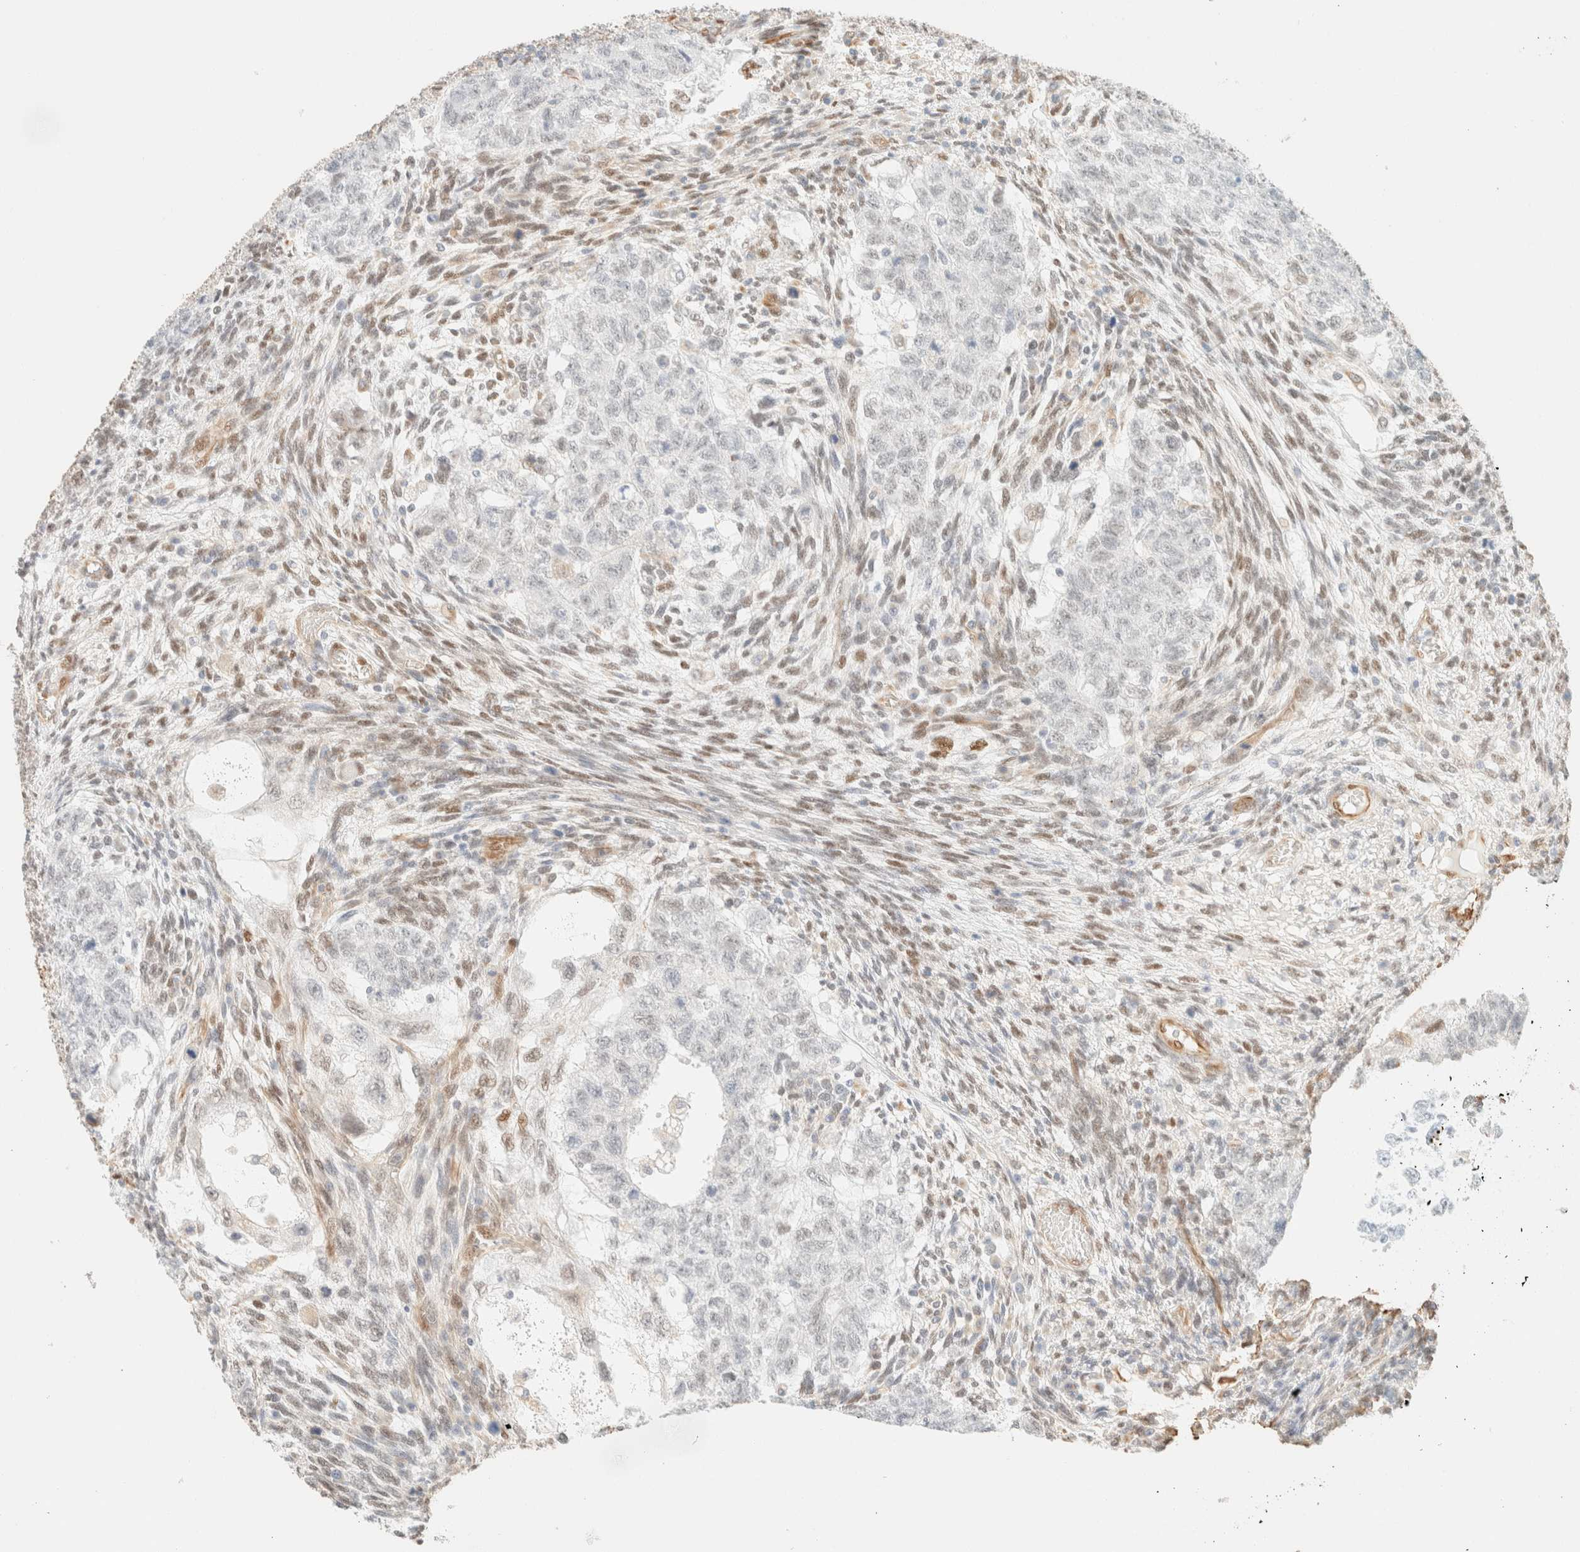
{"staining": {"intensity": "negative", "quantity": "none", "location": "none"}, "tissue": "testis cancer", "cell_type": "Tumor cells", "image_type": "cancer", "snomed": [{"axis": "morphology", "description": "Normal tissue, NOS"}, {"axis": "morphology", "description": "Carcinoma, Embryonal, NOS"}, {"axis": "topography", "description": "Testis"}], "caption": "This is an immunohistochemistry (IHC) image of human embryonal carcinoma (testis). There is no staining in tumor cells.", "gene": "ZSCAN18", "patient": {"sex": "male", "age": 36}}